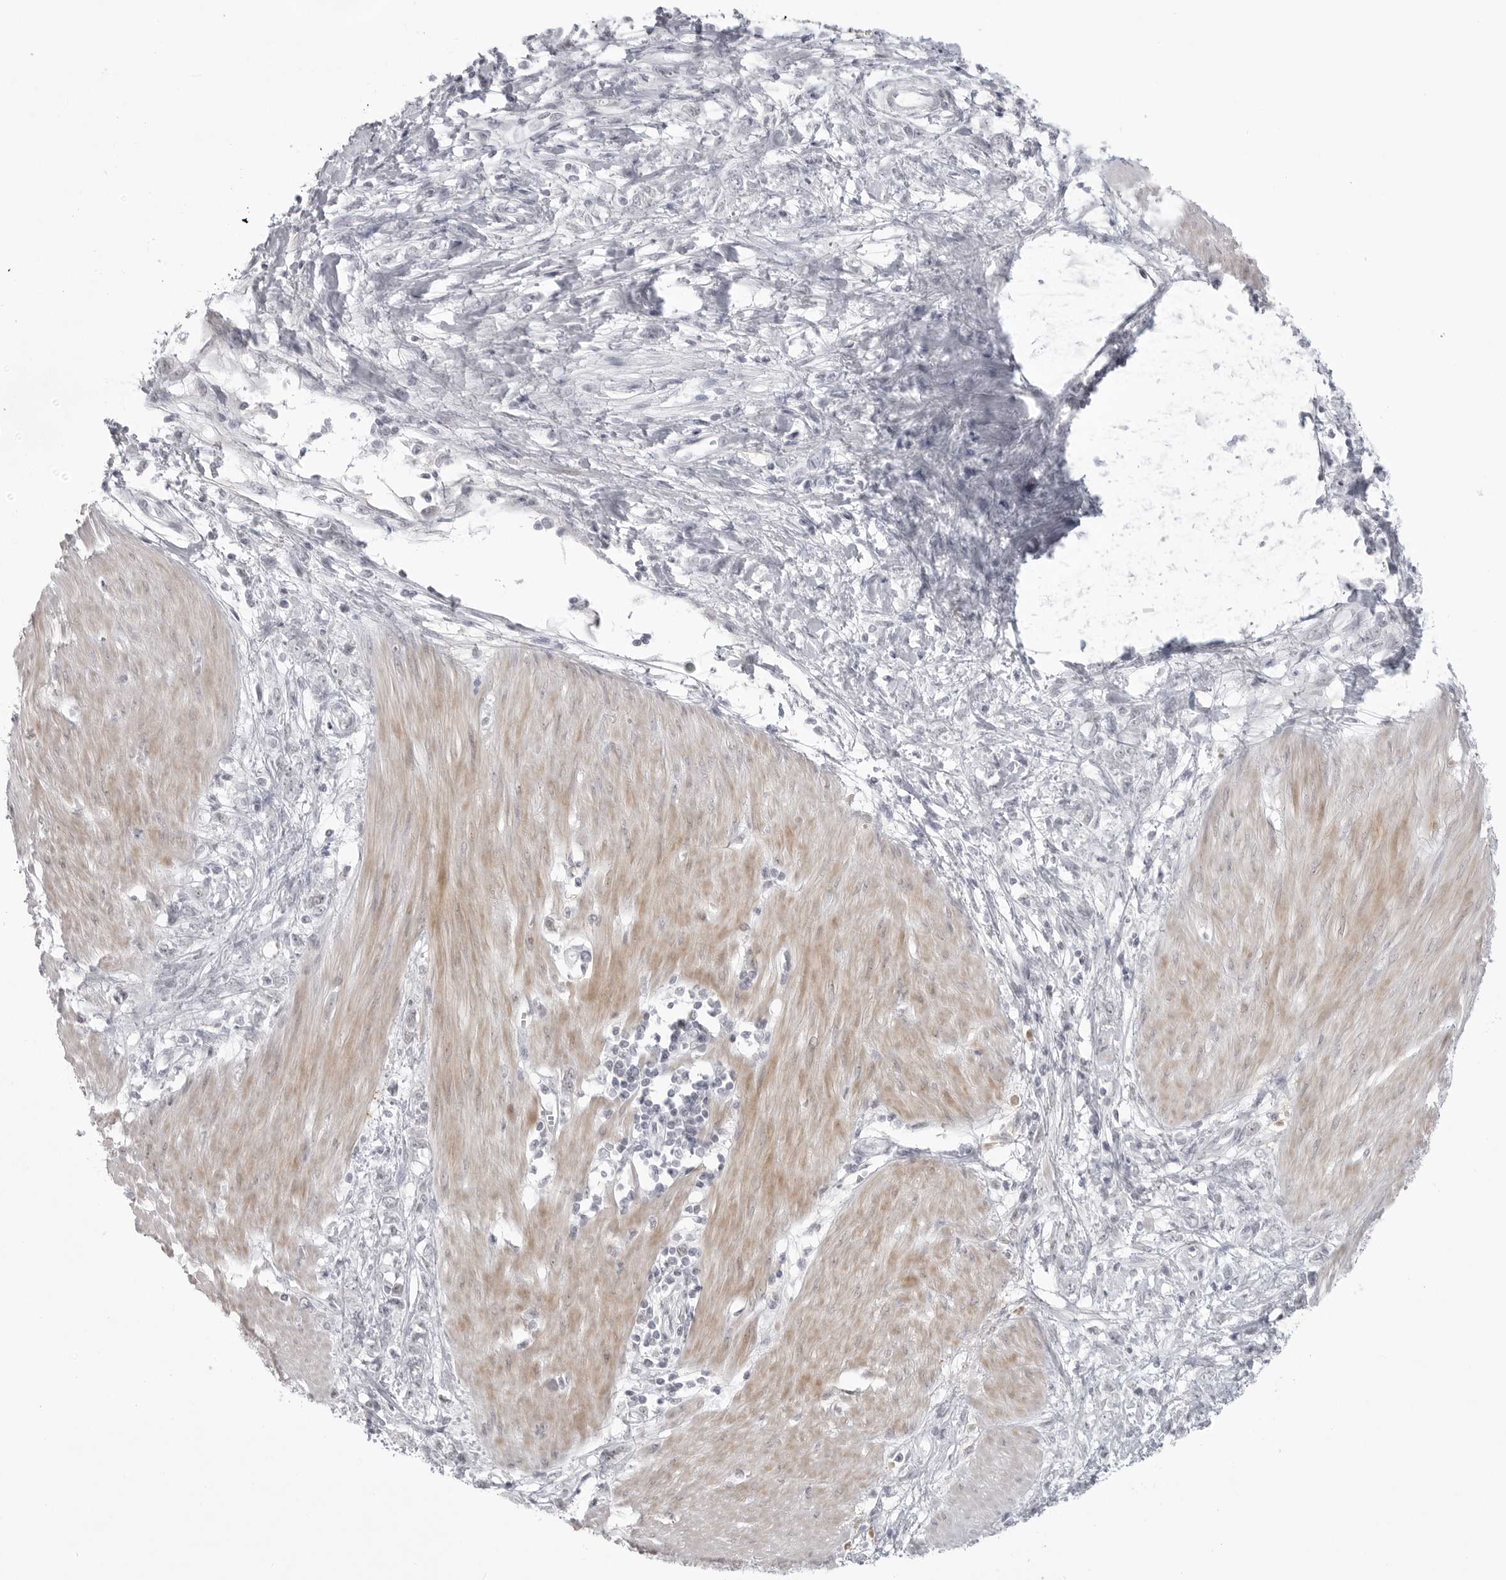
{"staining": {"intensity": "negative", "quantity": "none", "location": "none"}, "tissue": "stomach cancer", "cell_type": "Tumor cells", "image_type": "cancer", "snomed": [{"axis": "morphology", "description": "Adenocarcinoma, NOS"}, {"axis": "topography", "description": "Stomach"}], "caption": "This is an immunohistochemistry image of stomach adenocarcinoma. There is no positivity in tumor cells.", "gene": "TCTN3", "patient": {"sex": "female", "age": 76}}